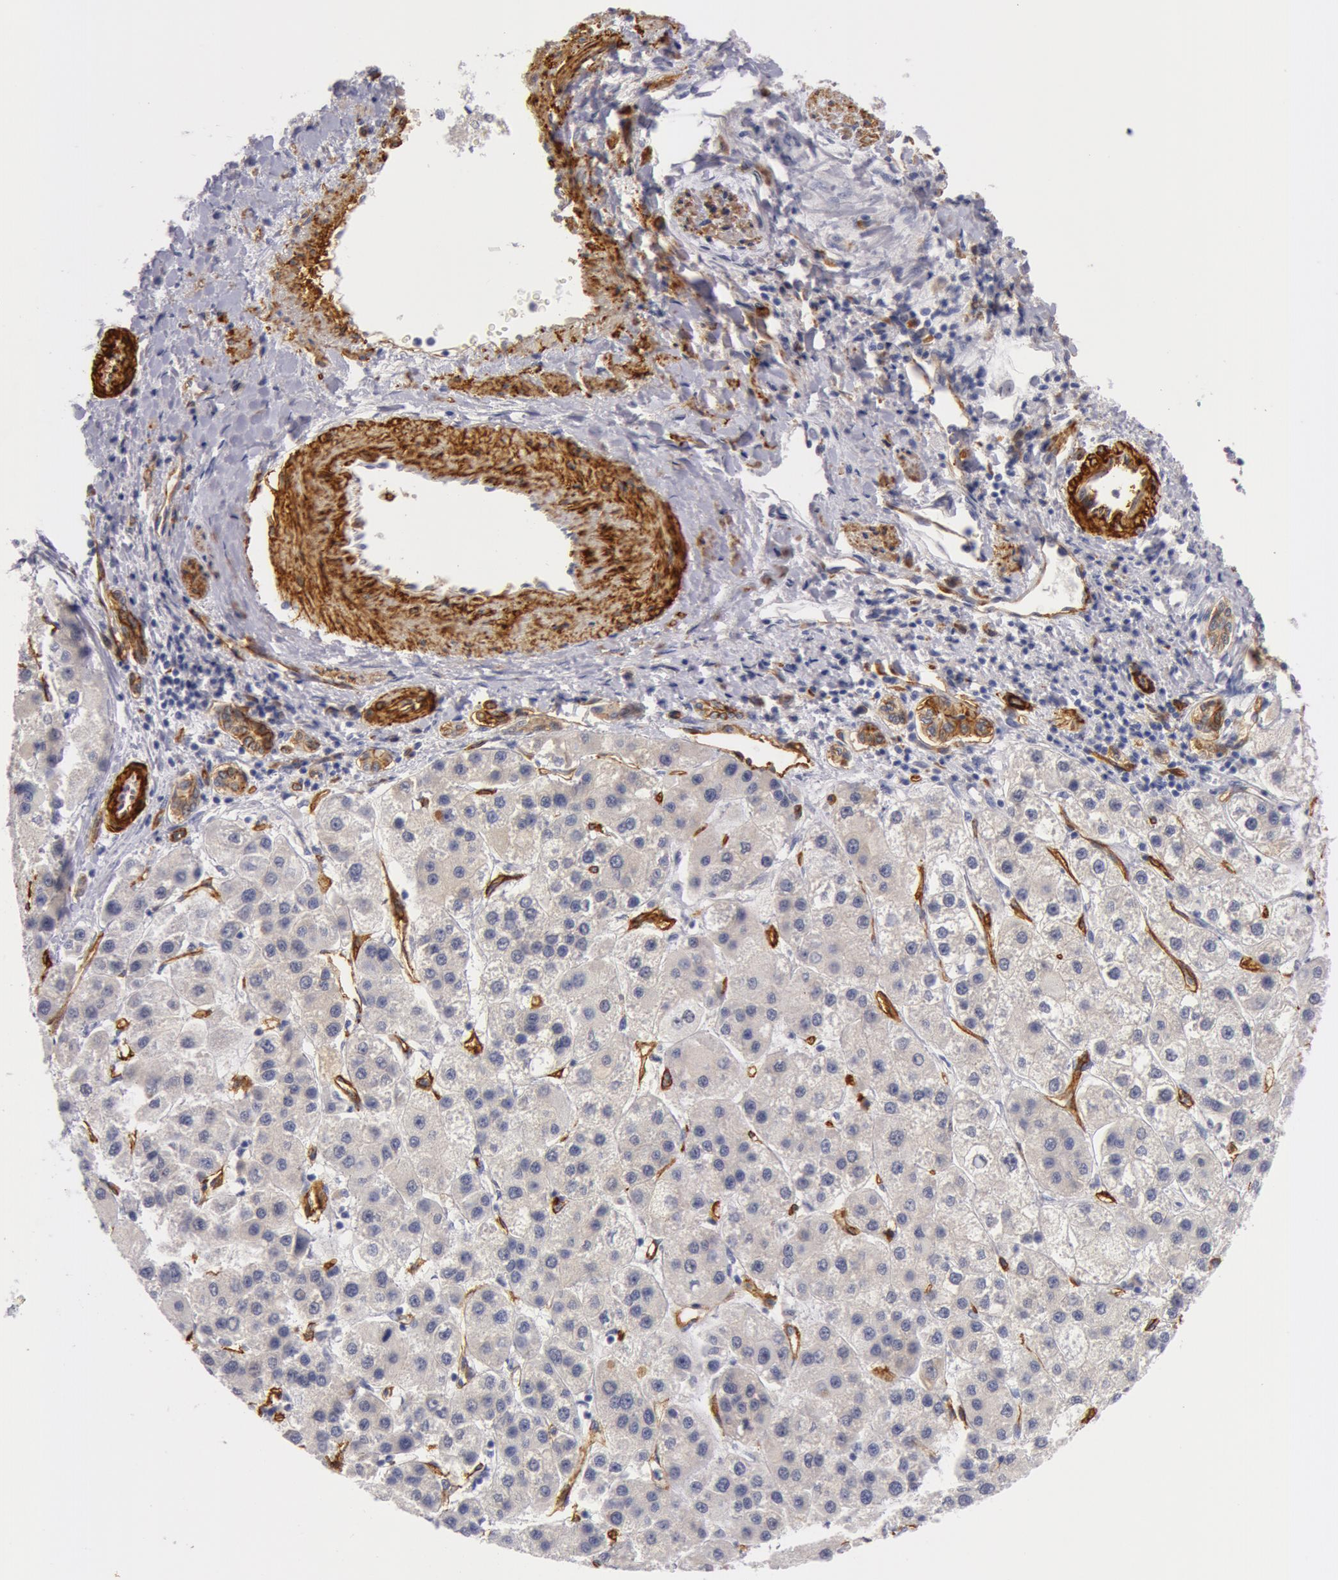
{"staining": {"intensity": "negative", "quantity": "none", "location": "none"}, "tissue": "liver cancer", "cell_type": "Tumor cells", "image_type": "cancer", "snomed": [{"axis": "morphology", "description": "Carcinoma, Hepatocellular, NOS"}, {"axis": "topography", "description": "Liver"}], "caption": "Histopathology image shows no significant protein staining in tumor cells of liver cancer. Nuclei are stained in blue.", "gene": "IL23A", "patient": {"sex": "female", "age": 85}}